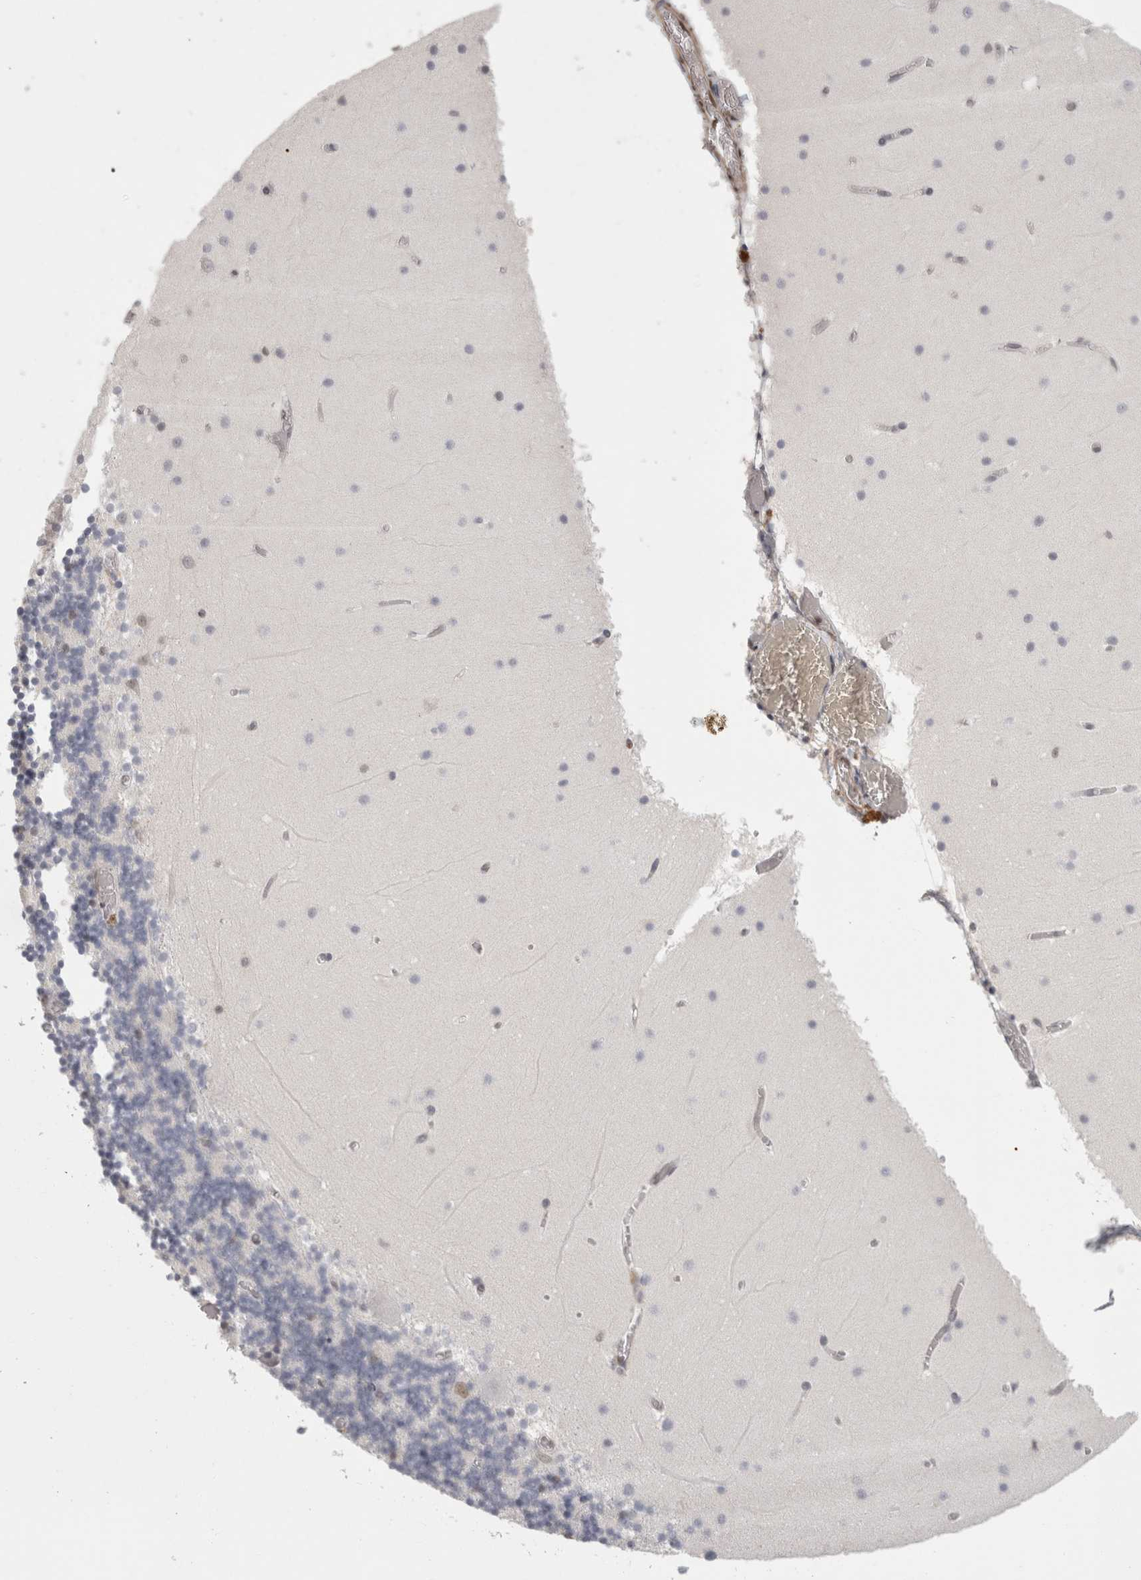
{"staining": {"intensity": "moderate", "quantity": "25%-75%", "location": "nuclear"}, "tissue": "cerebellum", "cell_type": "Cells in granular layer", "image_type": "normal", "snomed": [{"axis": "morphology", "description": "Normal tissue, NOS"}, {"axis": "topography", "description": "Cerebellum"}], "caption": "An image of cerebellum stained for a protein reveals moderate nuclear brown staining in cells in granular layer.", "gene": "ZNF830", "patient": {"sex": "female", "age": 28}}